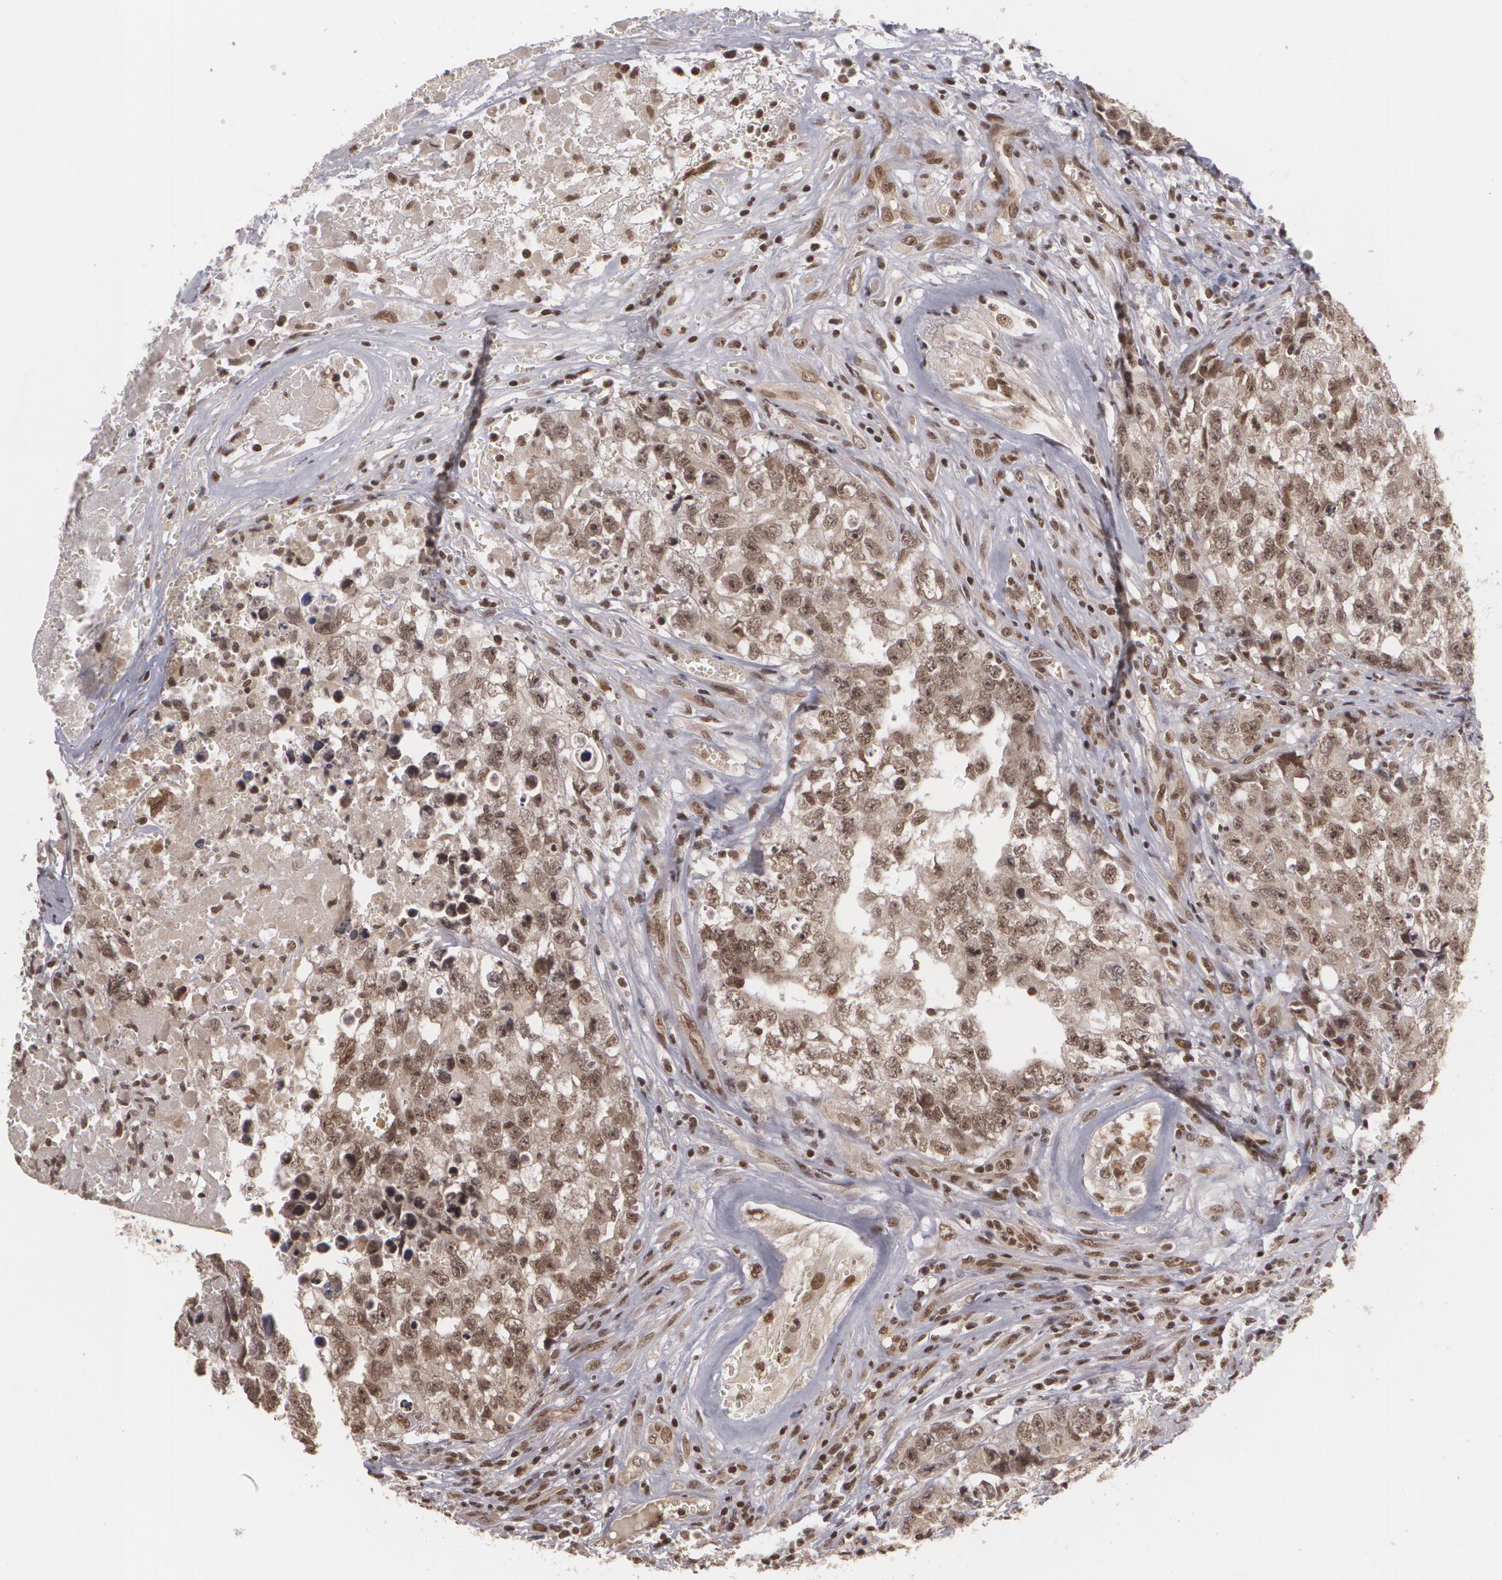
{"staining": {"intensity": "moderate", "quantity": ">75%", "location": "cytoplasmic/membranous,nuclear"}, "tissue": "testis cancer", "cell_type": "Tumor cells", "image_type": "cancer", "snomed": [{"axis": "morphology", "description": "Carcinoma, Embryonal, NOS"}, {"axis": "topography", "description": "Testis"}], "caption": "A high-resolution photomicrograph shows IHC staining of testis cancer (embryonal carcinoma), which reveals moderate cytoplasmic/membranous and nuclear expression in approximately >75% of tumor cells.", "gene": "RXRB", "patient": {"sex": "male", "age": 31}}